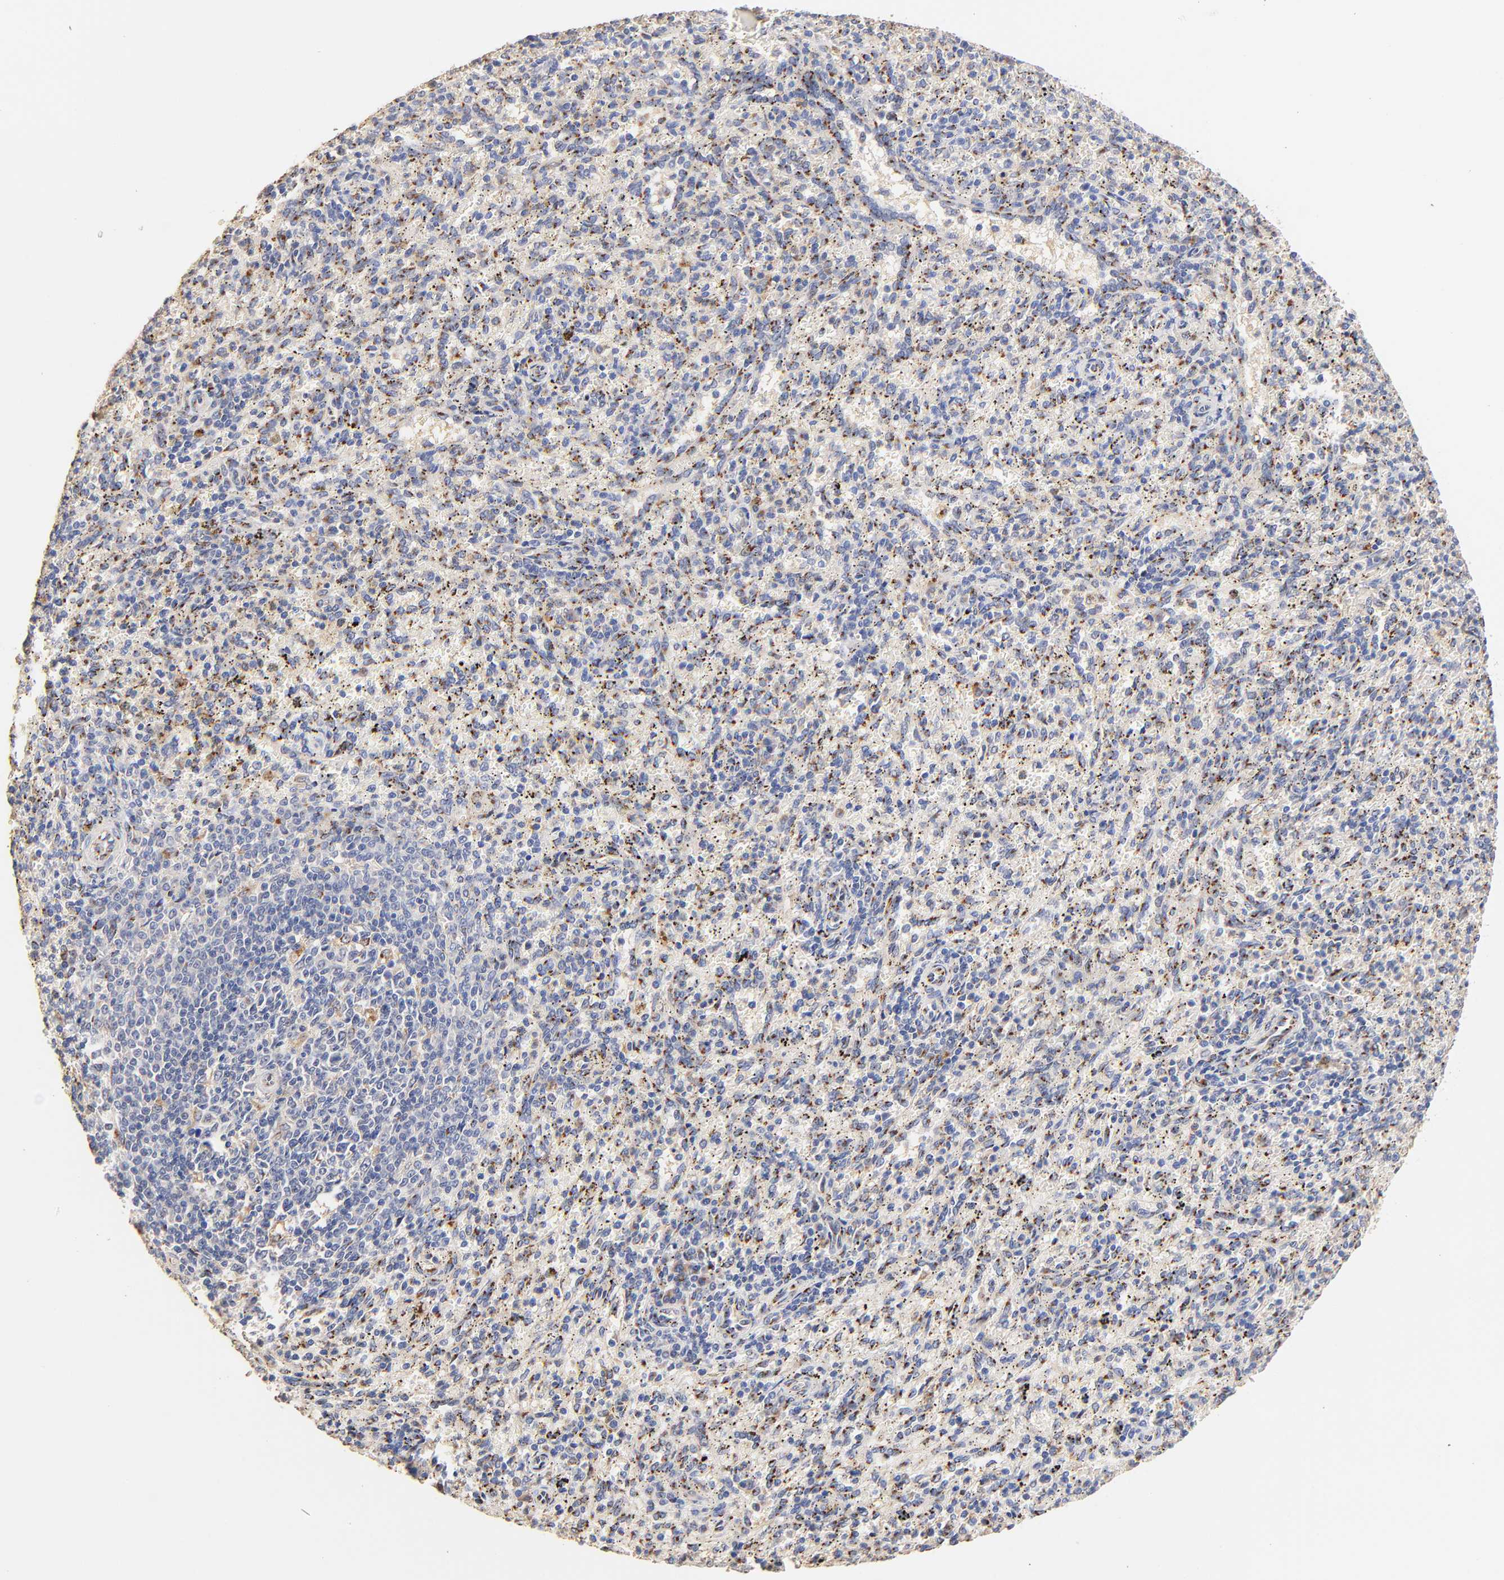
{"staining": {"intensity": "moderate", "quantity": "25%-75%", "location": "cytoplasmic/membranous"}, "tissue": "spleen", "cell_type": "Cells in red pulp", "image_type": "normal", "snomed": [{"axis": "morphology", "description": "Normal tissue, NOS"}, {"axis": "topography", "description": "Spleen"}], "caption": "A brown stain shows moderate cytoplasmic/membranous staining of a protein in cells in red pulp of normal spleen.", "gene": "FMNL3", "patient": {"sex": "female", "age": 10}}